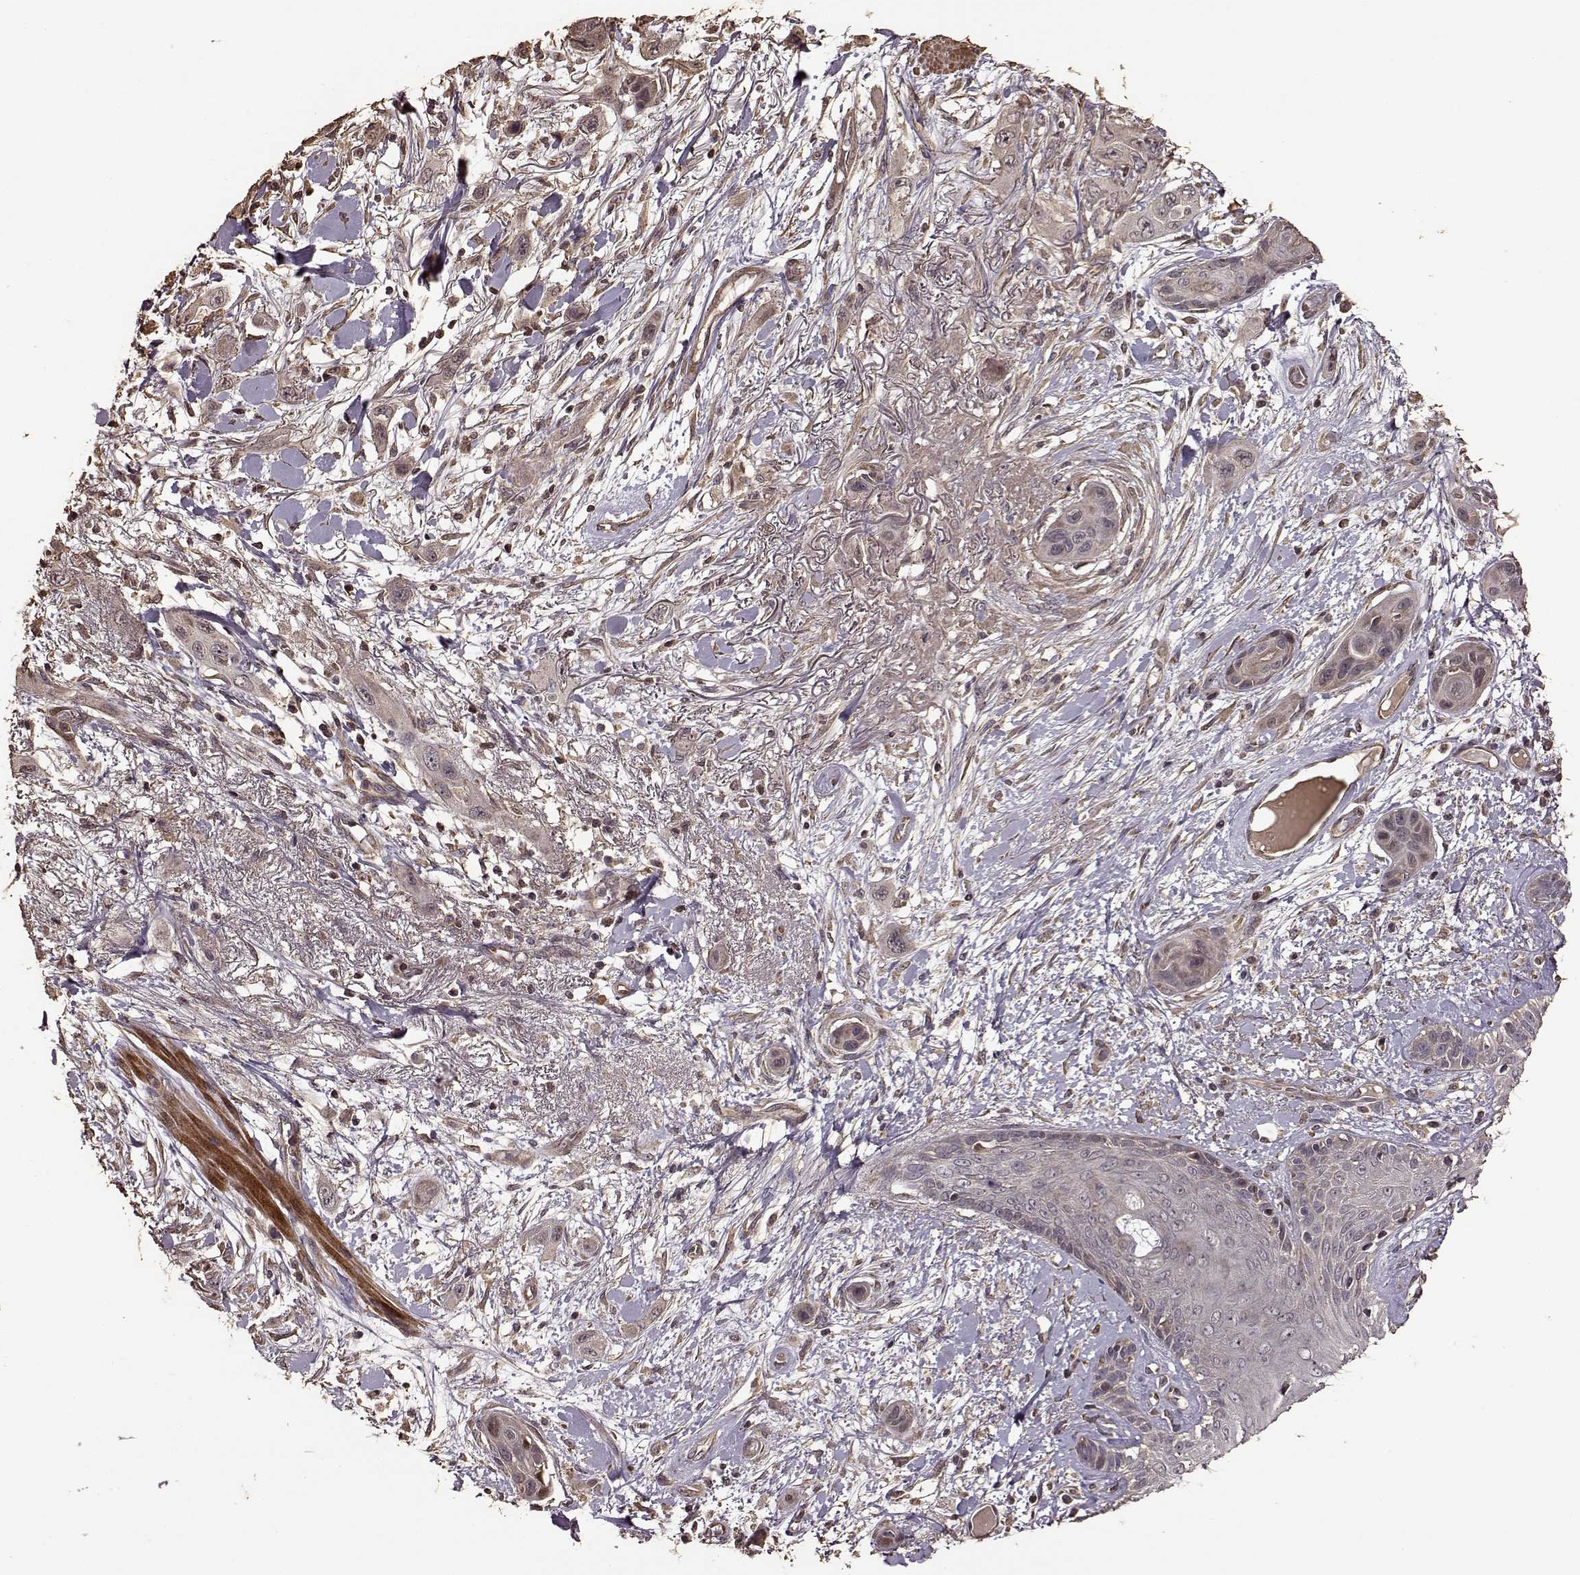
{"staining": {"intensity": "weak", "quantity": "<25%", "location": "cytoplasmic/membranous"}, "tissue": "skin cancer", "cell_type": "Tumor cells", "image_type": "cancer", "snomed": [{"axis": "morphology", "description": "Squamous cell carcinoma, NOS"}, {"axis": "topography", "description": "Skin"}], "caption": "Tumor cells show no significant protein expression in skin squamous cell carcinoma.", "gene": "FBXW11", "patient": {"sex": "male", "age": 79}}